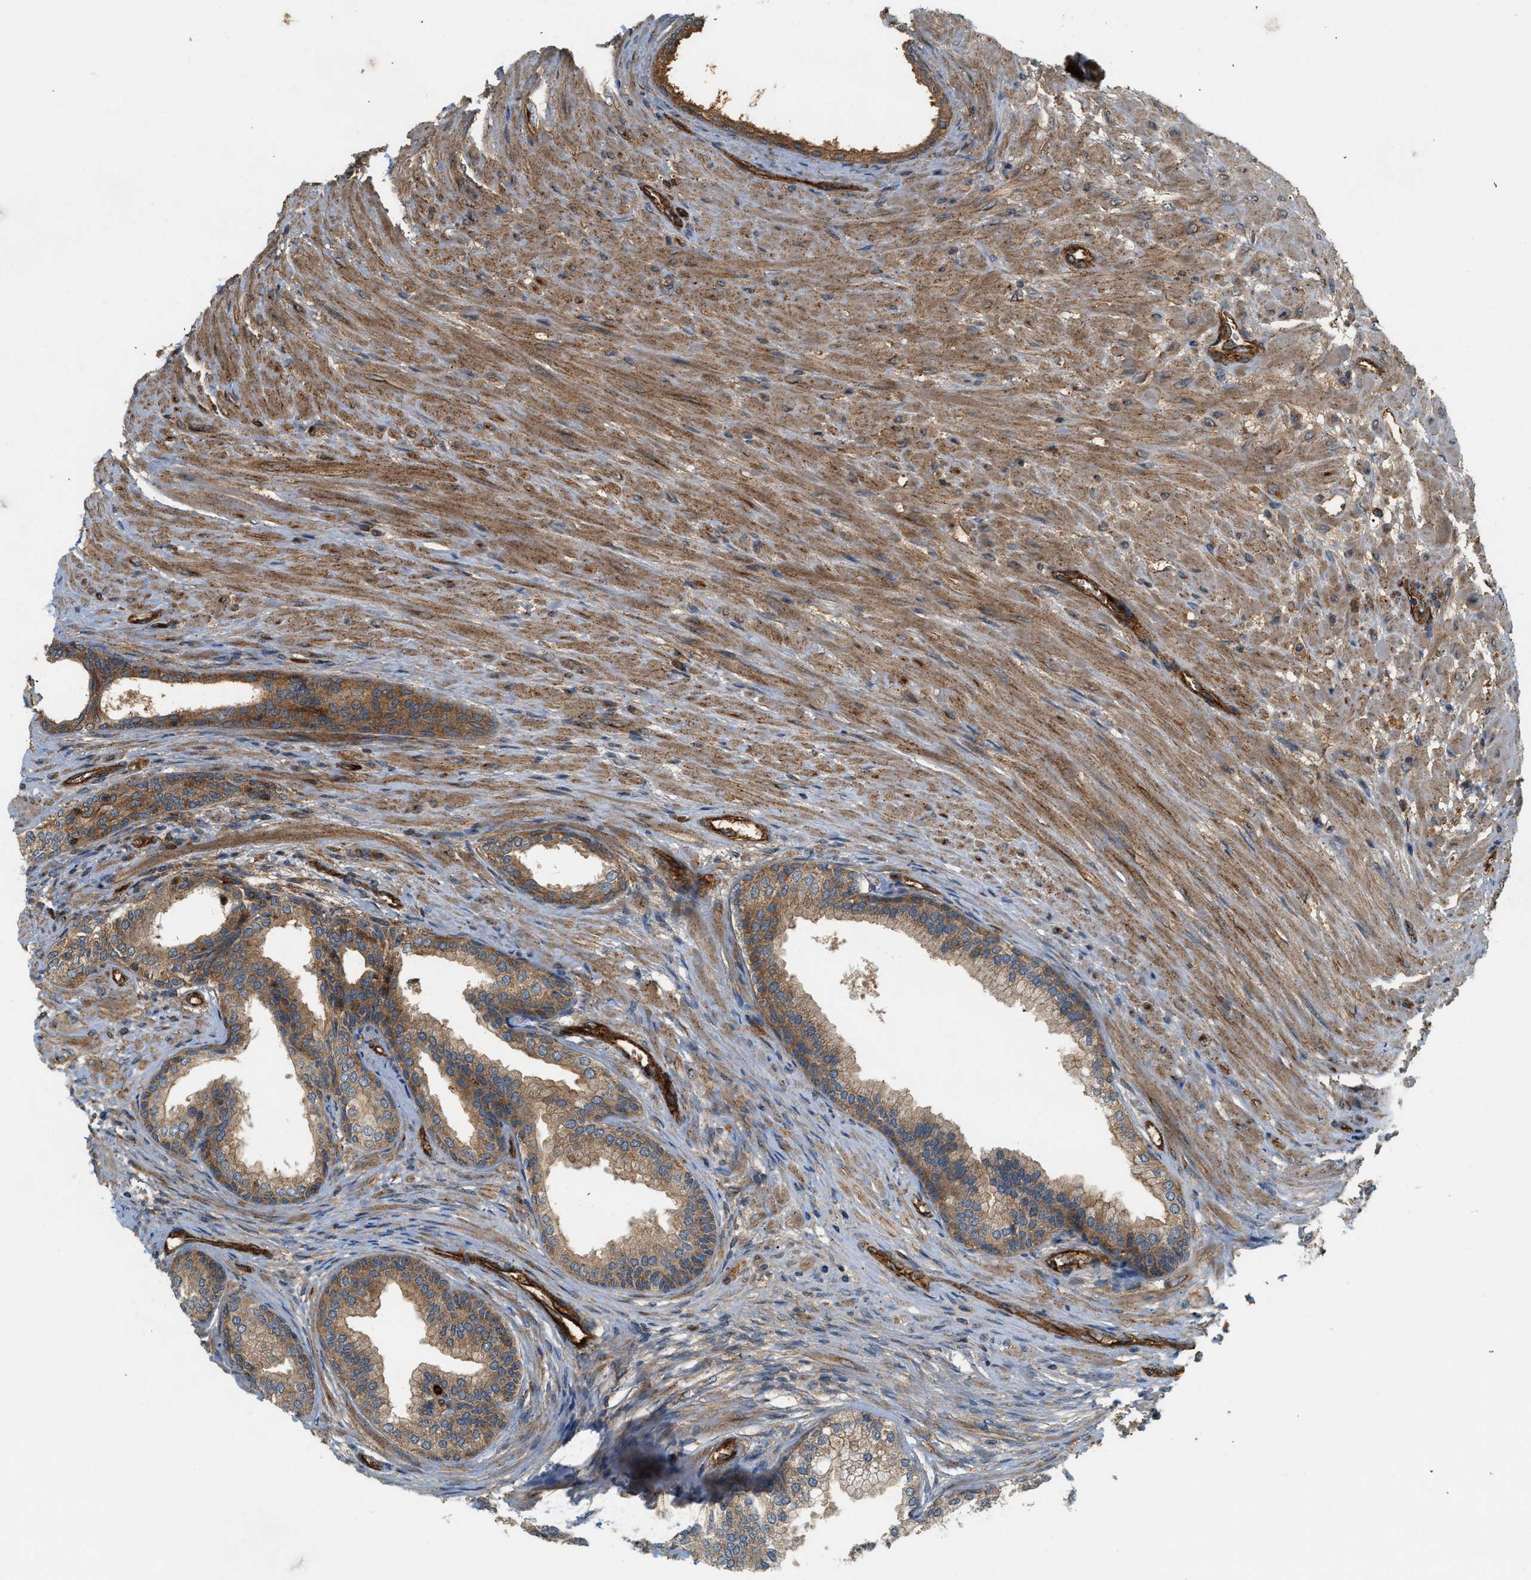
{"staining": {"intensity": "moderate", "quantity": ">75%", "location": "cytoplasmic/membranous"}, "tissue": "prostate", "cell_type": "Glandular cells", "image_type": "normal", "snomed": [{"axis": "morphology", "description": "Normal tissue, NOS"}, {"axis": "topography", "description": "Prostate"}], "caption": "Brown immunohistochemical staining in benign prostate exhibits moderate cytoplasmic/membranous expression in about >75% of glandular cells.", "gene": "HIP1", "patient": {"sex": "male", "age": 76}}